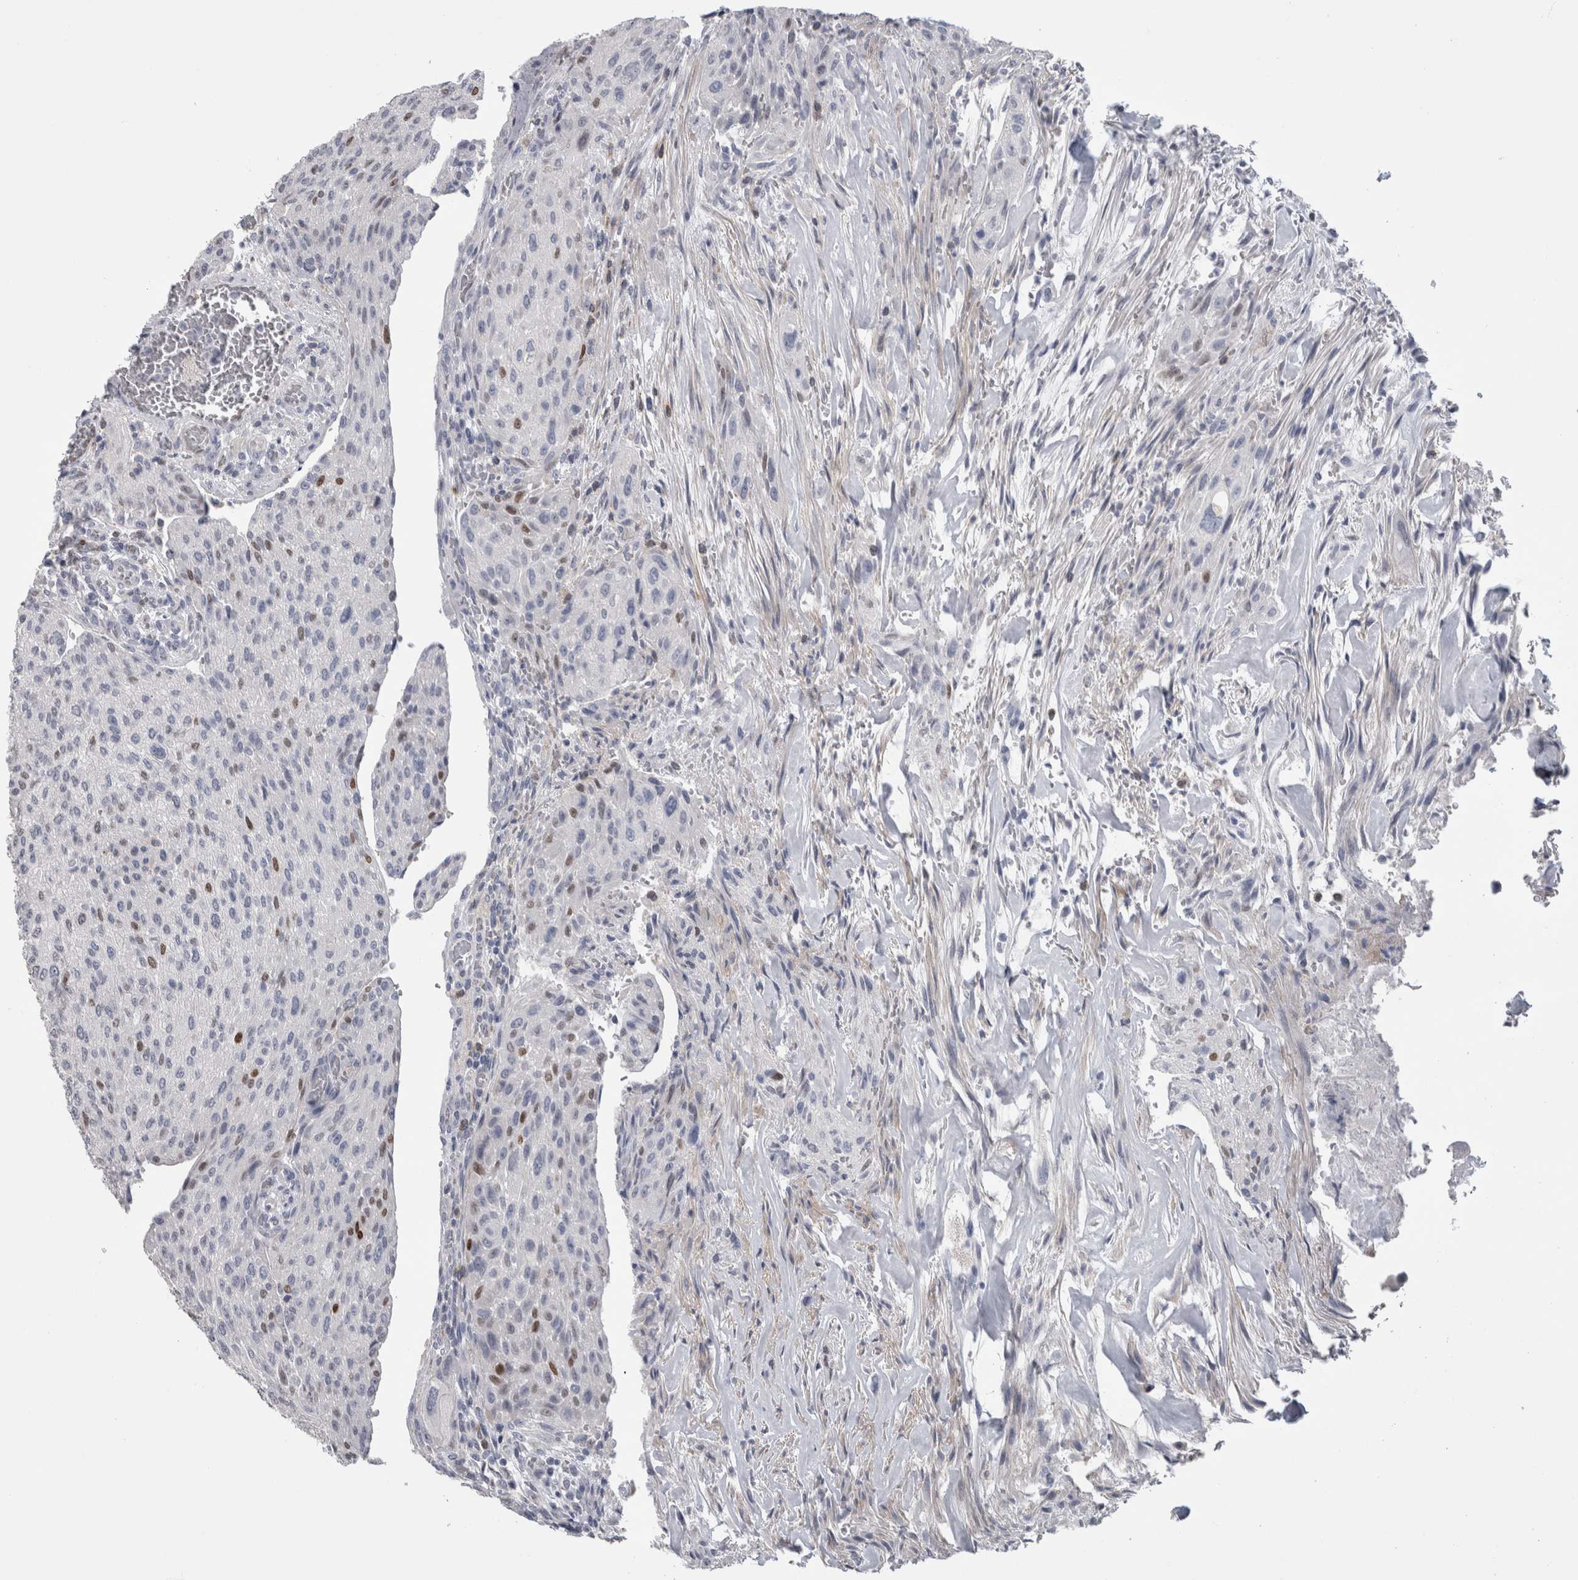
{"staining": {"intensity": "moderate", "quantity": "<25%", "location": "nuclear"}, "tissue": "urothelial cancer", "cell_type": "Tumor cells", "image_type": "cancer", "snomed": [{"axis": "morphology", "description": "Urothelial carcinoma, Low grade"}, {"axis": "morphology", "description": "Urothelial carcinoma, High grade"}, {"axis": "topography", "description": "Urinary bladder"}], "caption": "Immunohistochemical staining of high-grade urothelial carcinoma demonstrates moderate nuclear protein staining in about <25% of tumor cells.", "gene": "IL33", "patient": {"sex": "male", "age": 35}}